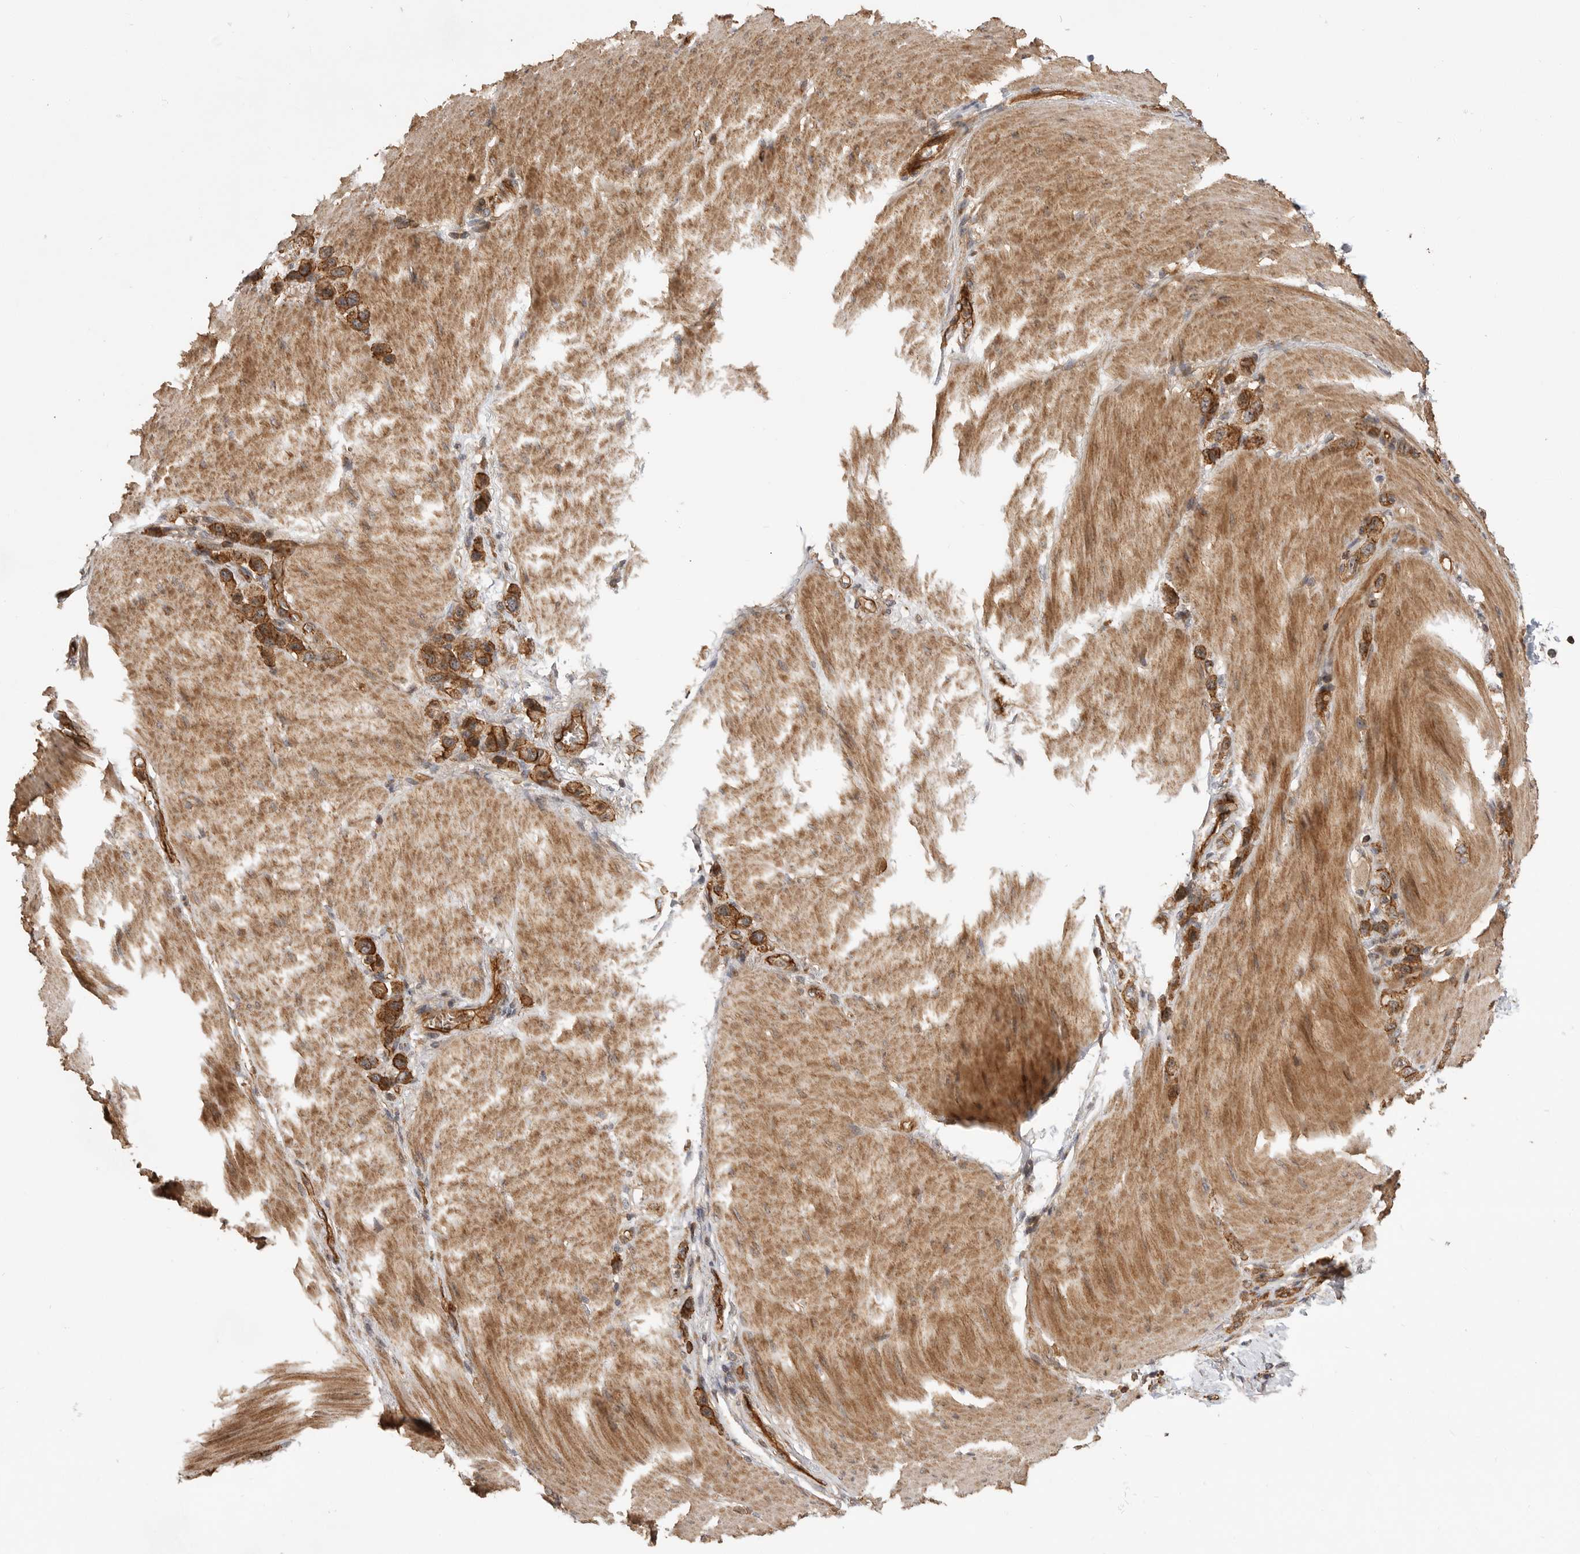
{"staining": {"intensity": "strong", "quantity": ">75%", "location": "cytoplasmic/membranous"}, "tissue": "stomach cancer", "cell_type": "Tumor cells", "image_type": "cancer", "snomed": [{"axis": "morphology", "description": "Adenocarcinoma, NOS"}, {"axis": "topography", "description": "Stomach"}], "caption": "Stomach adenocarcinoma was stained to show a protein in brown. There is high levels of strong cytoplasmic/membranous positivity in approximately >75% of tumor cells. The protein is shown in brown color, while the nuclei are stained blue.", "gene": "GPATCH2", "patient": {"sex": "female", "age": 65}}